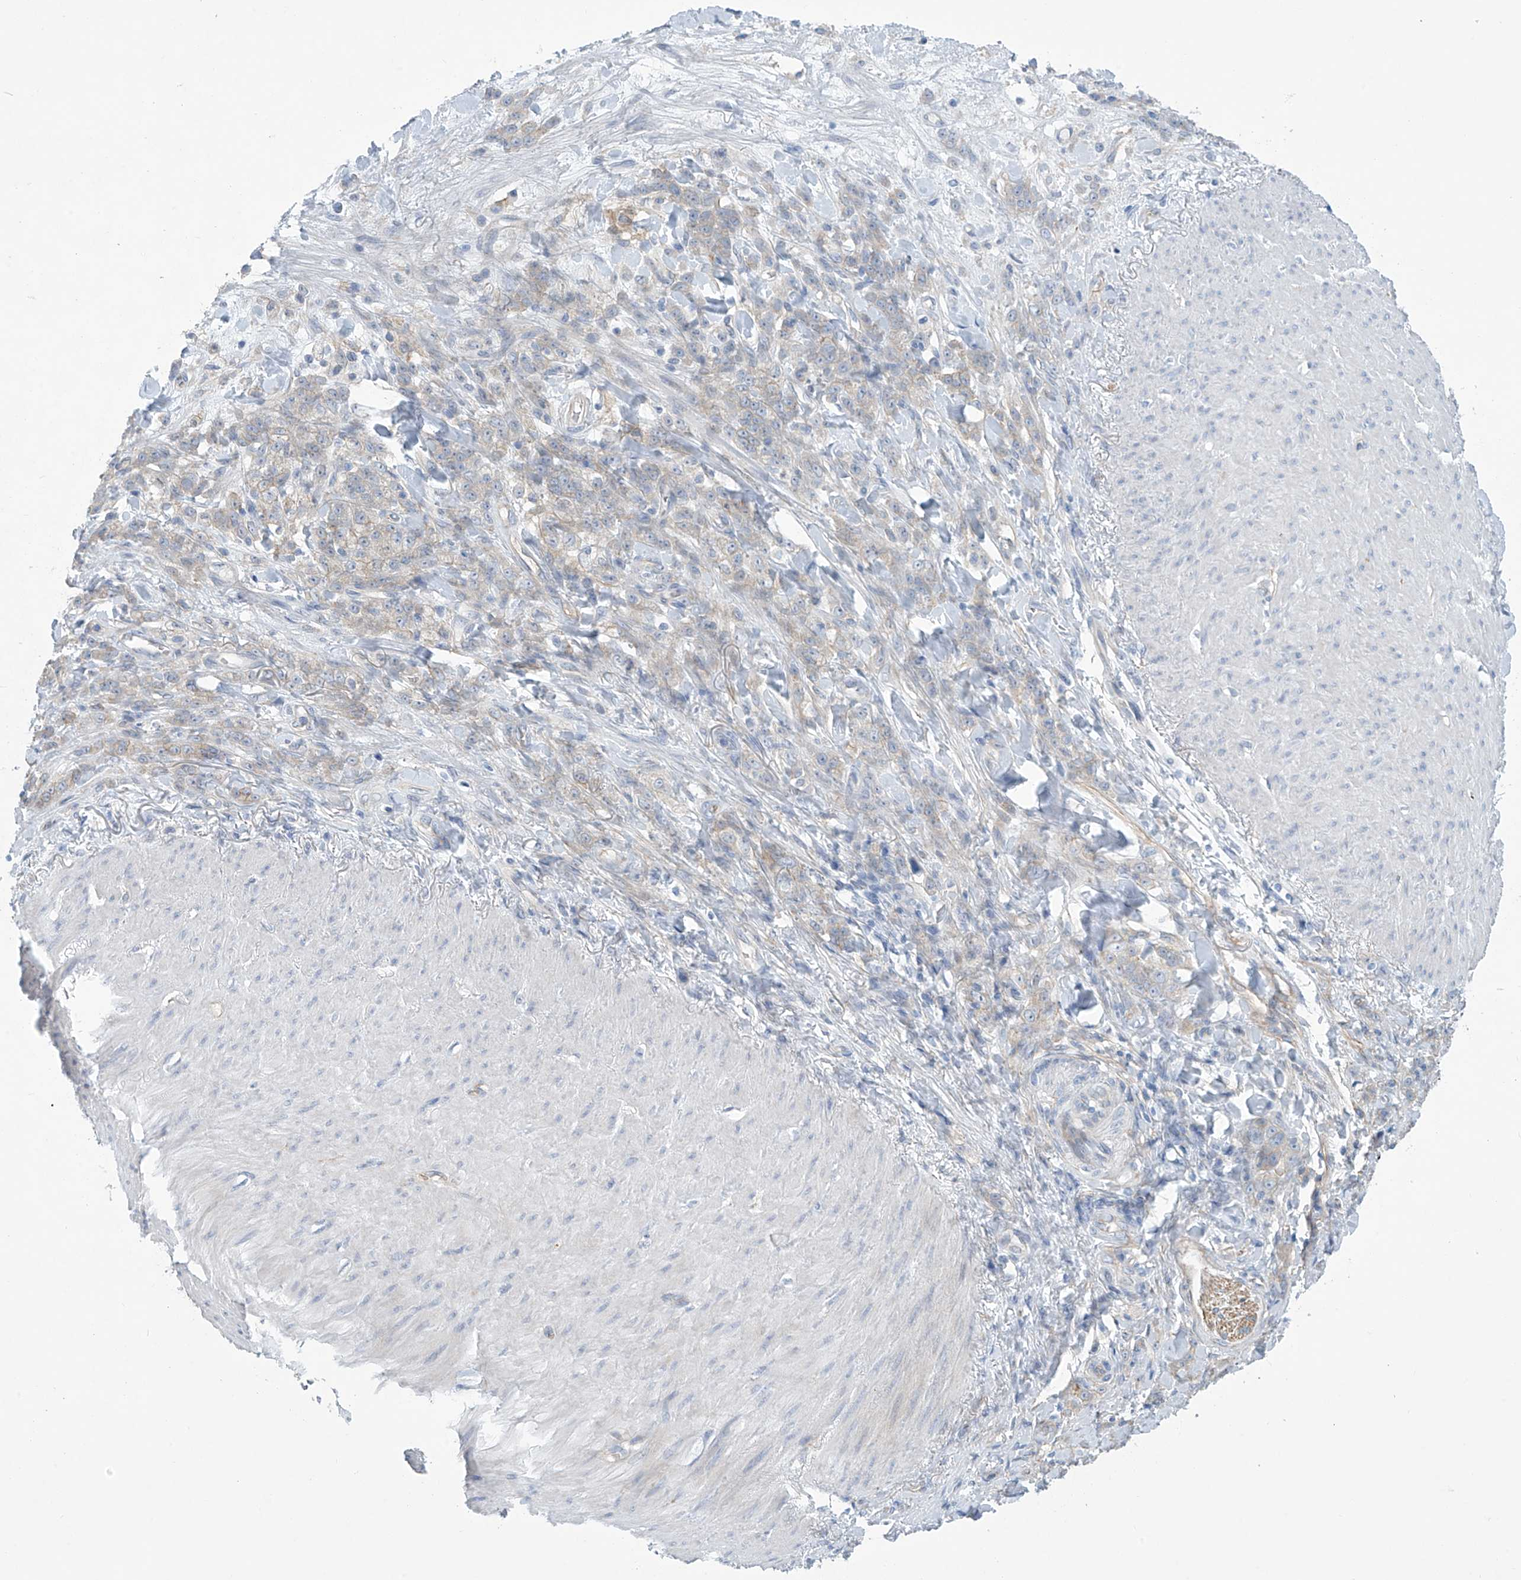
{"staining": {"intensity": "weak", "quantity": "<25%", "location": "cytoplasmic/membranous"}, "tissue": "stomach cancer", "cell_type": "Tumor cells", "image_type": "cancer", "snomed": [{"axis": "morphology", "description": "Normal tissue, NOS"}, {"axis": "morphology", "description": "Adenocarcinoma, NOS"}, {"axis": "topography", "description": "Stomach"}], "caption": "DAB immunohistochemical staining of human stomach adenocarcinoma reveals no significant staining in tumor cells.", "gene": "ABHD13", "patient": {"sex": "male", "age": 82}}